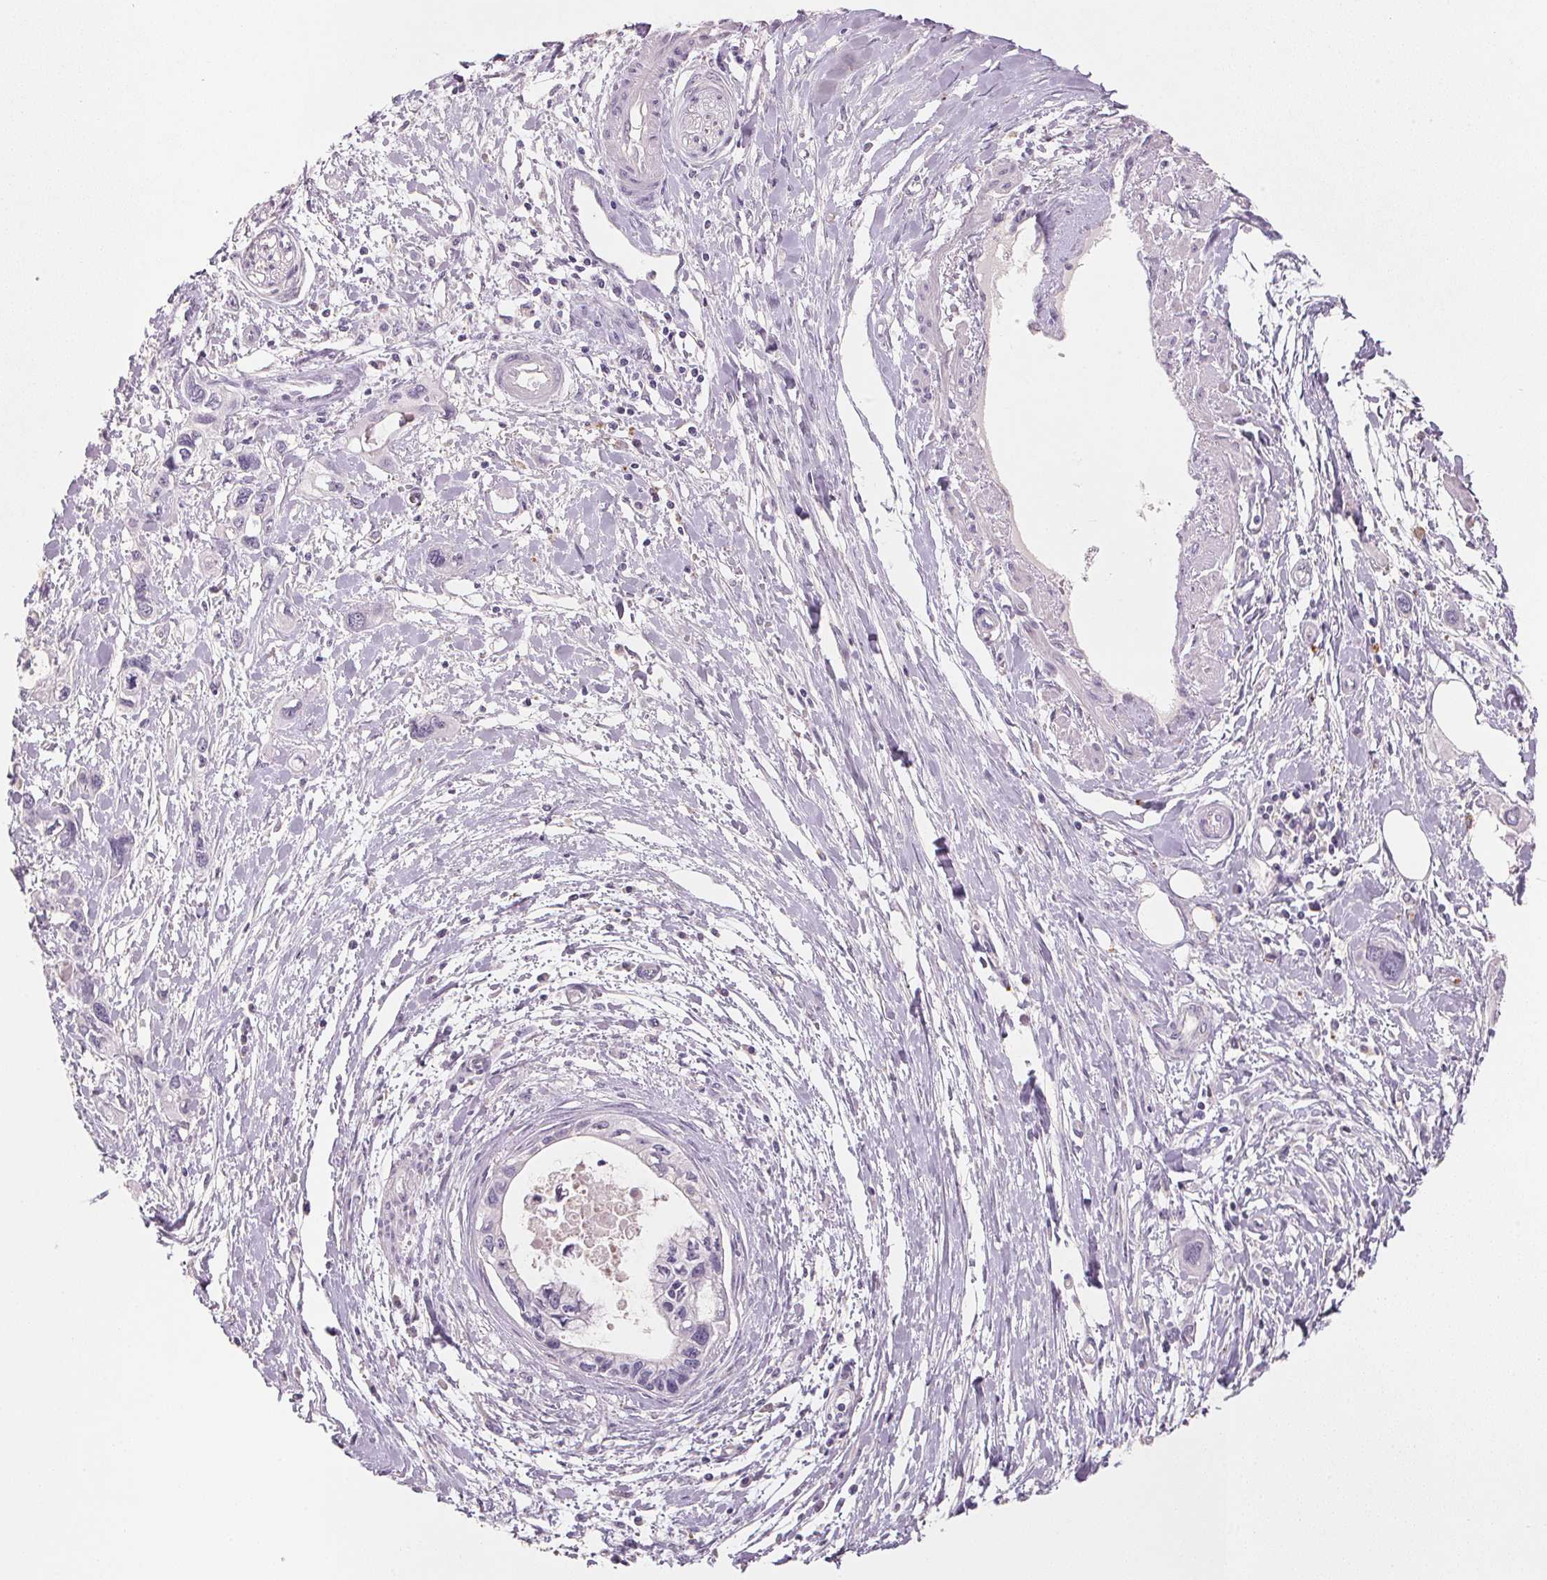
{"staining": {"intensity": "negative", "quantity": "none", "location": "none"}, "tissue": "pancreatic cancer", "cell_type": "Tumor cells", "image_type": "cancer", "snomed": [{"axis": "morphology", "description": "Adenocarcinoma, NOS"}, {"axis": "topography", "description": "Pancreas"}], "caption": "This is a micrograph of IHC staining of pancreatic adenocarcinoma, which shows no expression in tumor cells. Nuclei are stained in blue.", "gene": "CXCL5", "patient": {"sex": "male", "age": 60}}